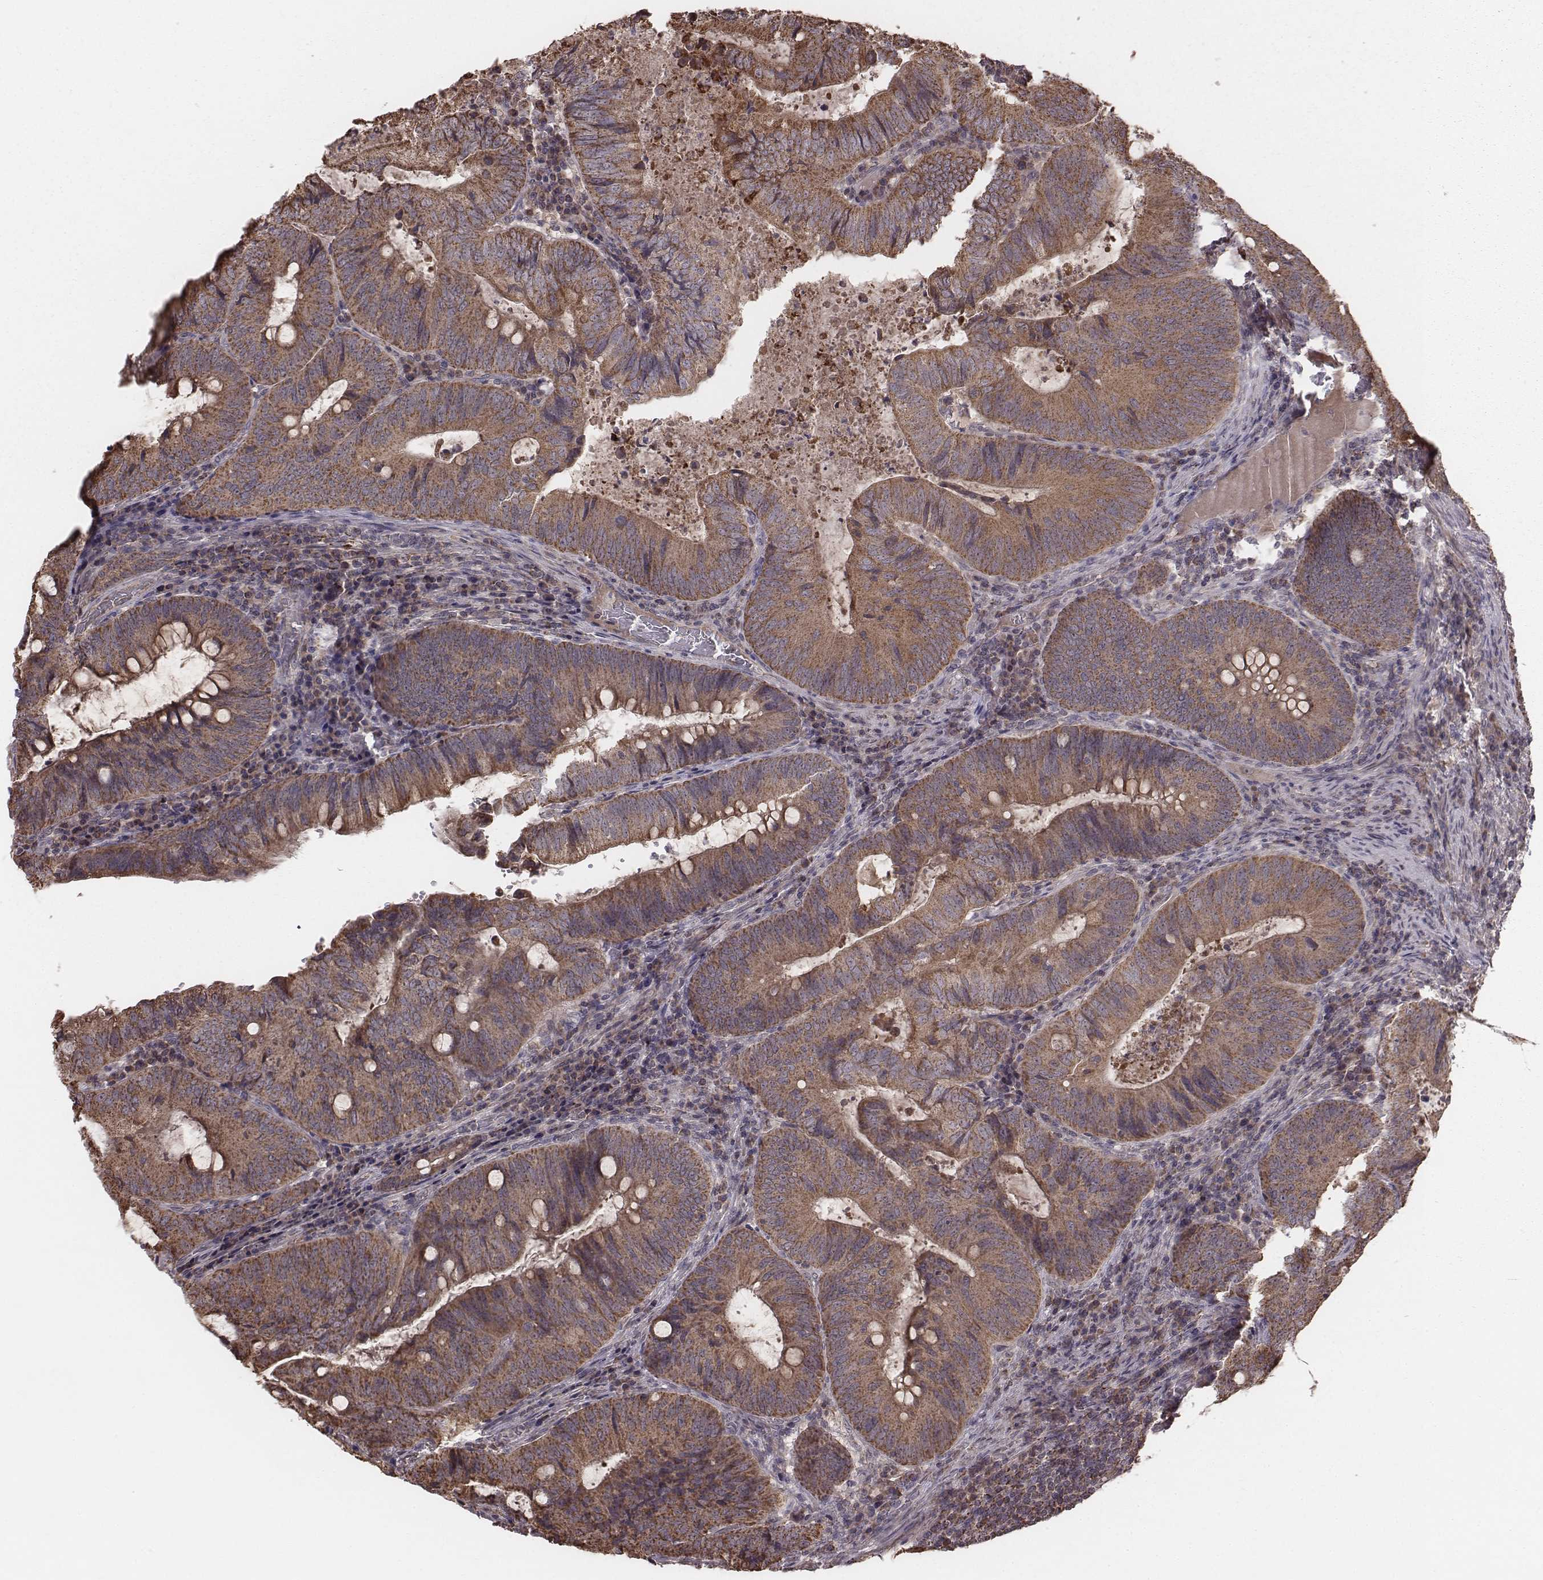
{"staining": {"intensity": "strong", "quantity": ">75%", "location": "cytoplasmic/membranous"}, "tissue": "colorectal cancer", "cell_type": "Tumor cells", "image_type": "cancer", "snomed": [{"axis": "morphology", "description": "Adenocarcinoma, NOS"}, {"axis": "topography", "description": "Colon"}], "caption": "Colorectal cancer tissue reveals strong cytoplasmic/membranous positivity in approximately >75% of tumor cells", "gene": "PDCD2L", "patient": {"sex": "male", "age": 67}}